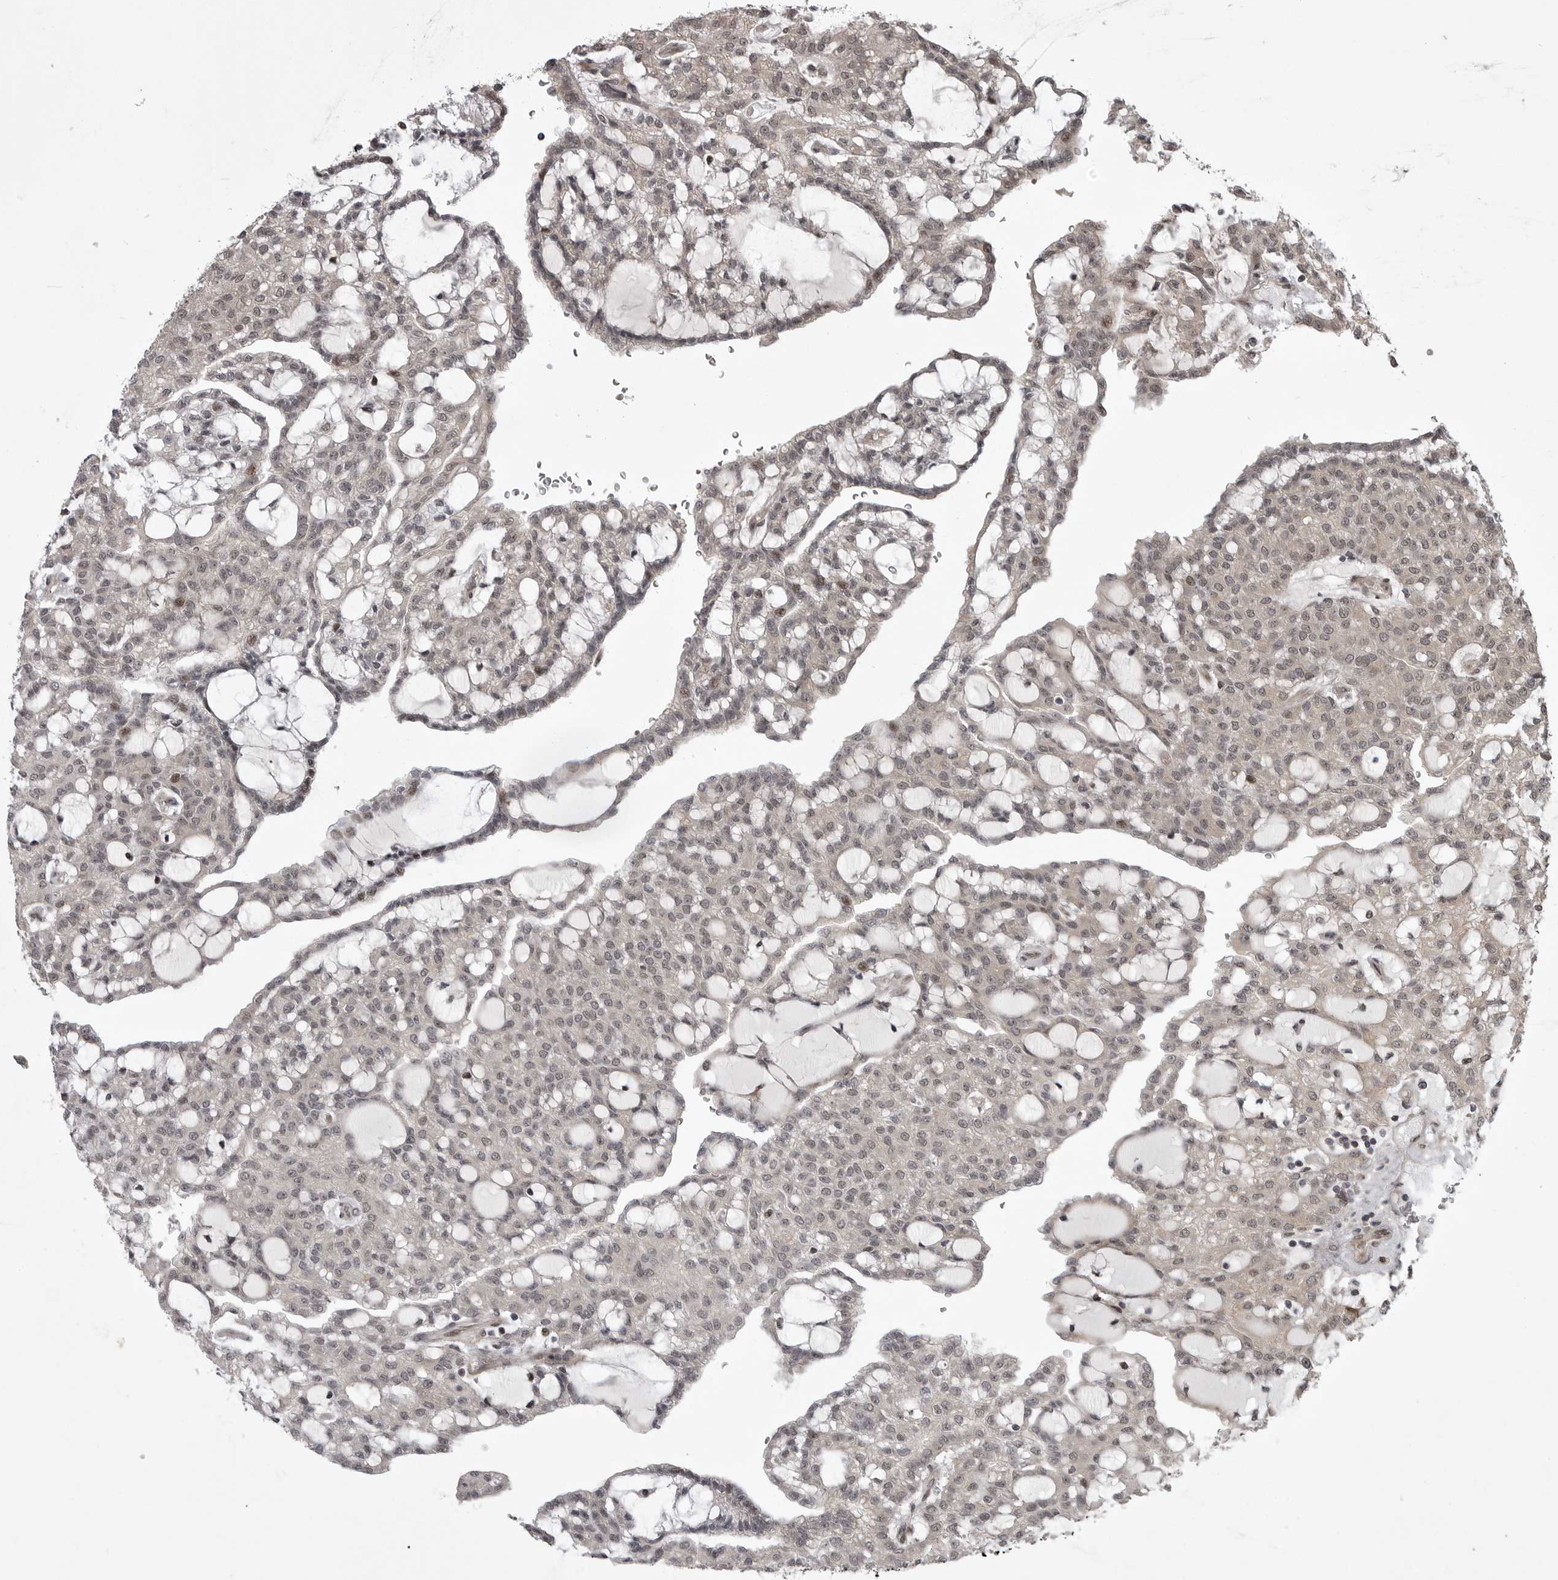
{"staining": {"intensity": "moderate", "quantity": "<25%", "location": "nuclear"}, "tissue": "renal cancer", "cell_type": "Tumor cells", "image_type": "cancer", "snomed": [{"axis": "morphology", "description": "Adenocarcinoma, NOS"}, {"axis": "topography", "description": "Kidney"}], "caption": "This photomicrograph shows immunohistochemistry (IHC) staining of renal adenocarcinoma, with low moderate nuclear expression in about <25% of tumor cells.", "gene": "SNX16", "patient": {"sex": "male", "age": 63}}